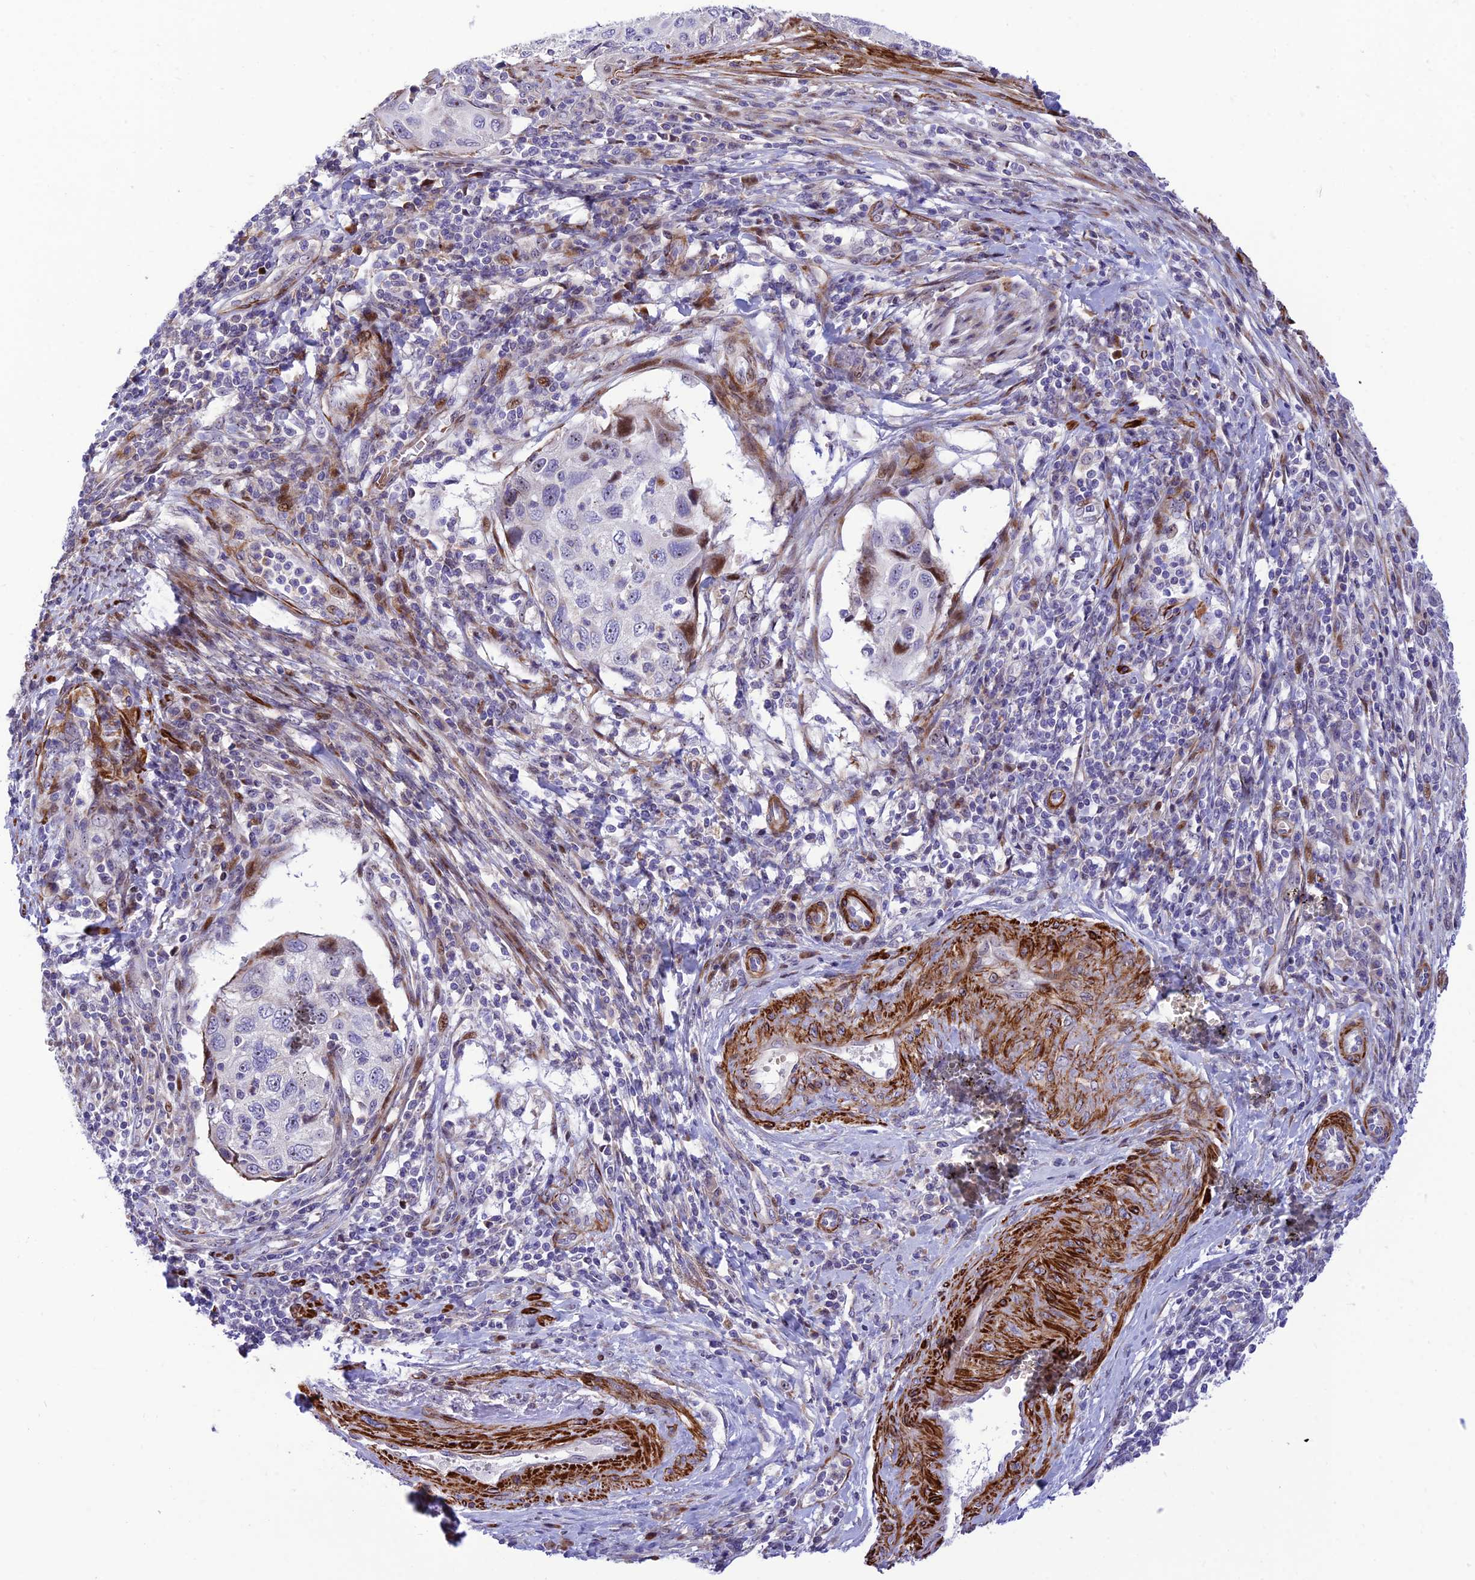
{"staining": {"intensity": "negative", "quantity": "none", "location": "none"}, "tissue": "cervical cancer", "cell_type": "Tumor cells", "image_type": "cancer", "snomed": [{"axis": "morphology", "description": "Squamous cell carcinoma, NOS"}, {"axis": "topography", "description": "Cervix"}], "caption": "A high-resolution micrograph shows immunohistochemistry (IHC) staining of cervical squamous cell carcinoma, which displays no significant staining in tumor cells.", "gene": "KBTBD7", "patient": {"sex": "female", "age": 70}}